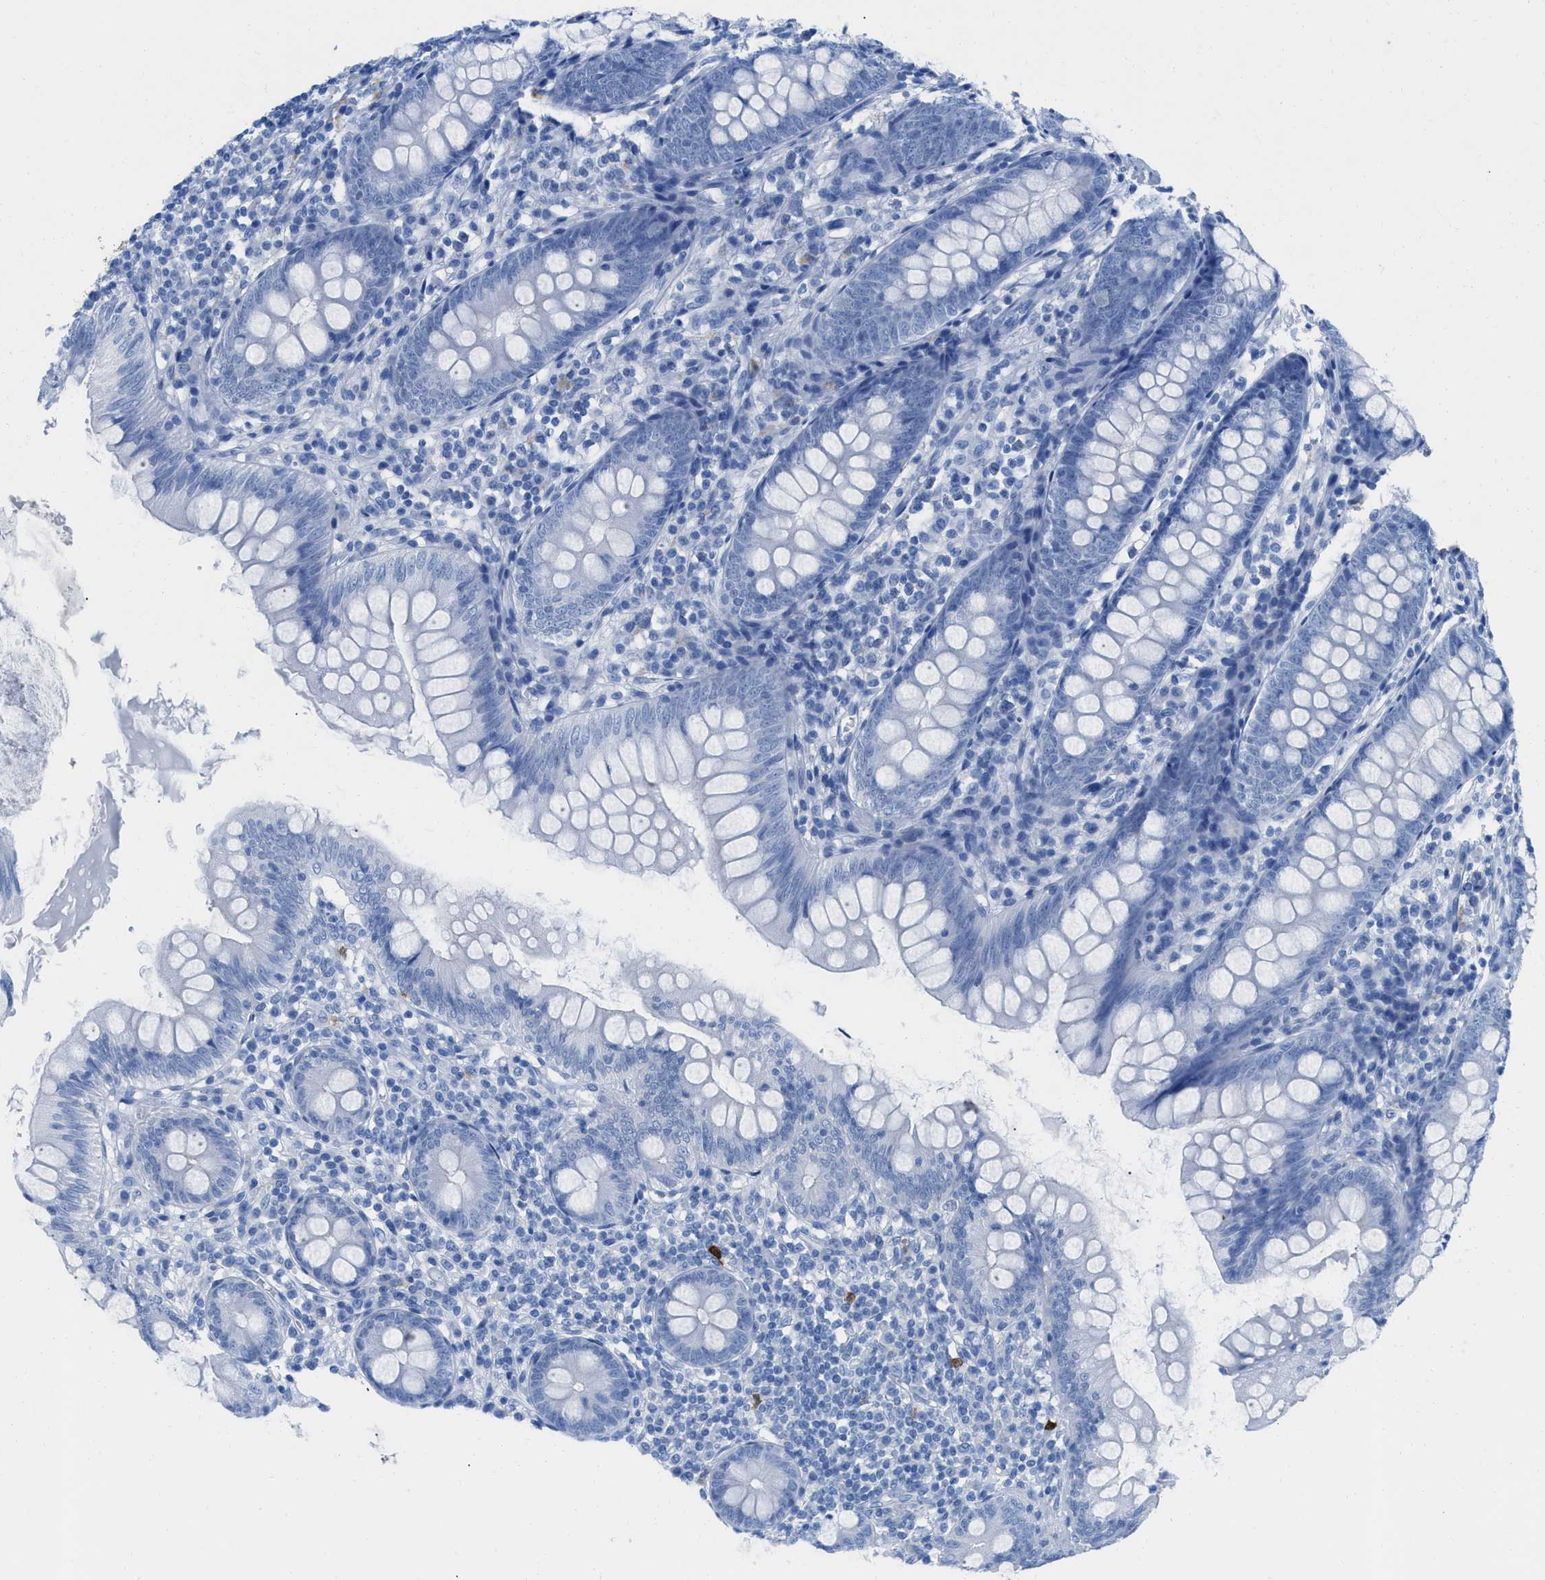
{"staining": {"intensity": "negative", "quantity": "none", "location": "none"}, "tissue": "appendix", "cell_type": "Glandular cells", "image_type": "normal", "snomed": [{"axis": "morphology", "description": "Normal tissue, NOS"}, {"axis": "topography", "description": "Appendix"}], "caption": "Appendix was stained to show a protein in brown. There is no significant expression in glandular cells. Nuclei are stained in blue.", "gene": "TCL1A", "patient": {"sex": "female", "age": 77}}